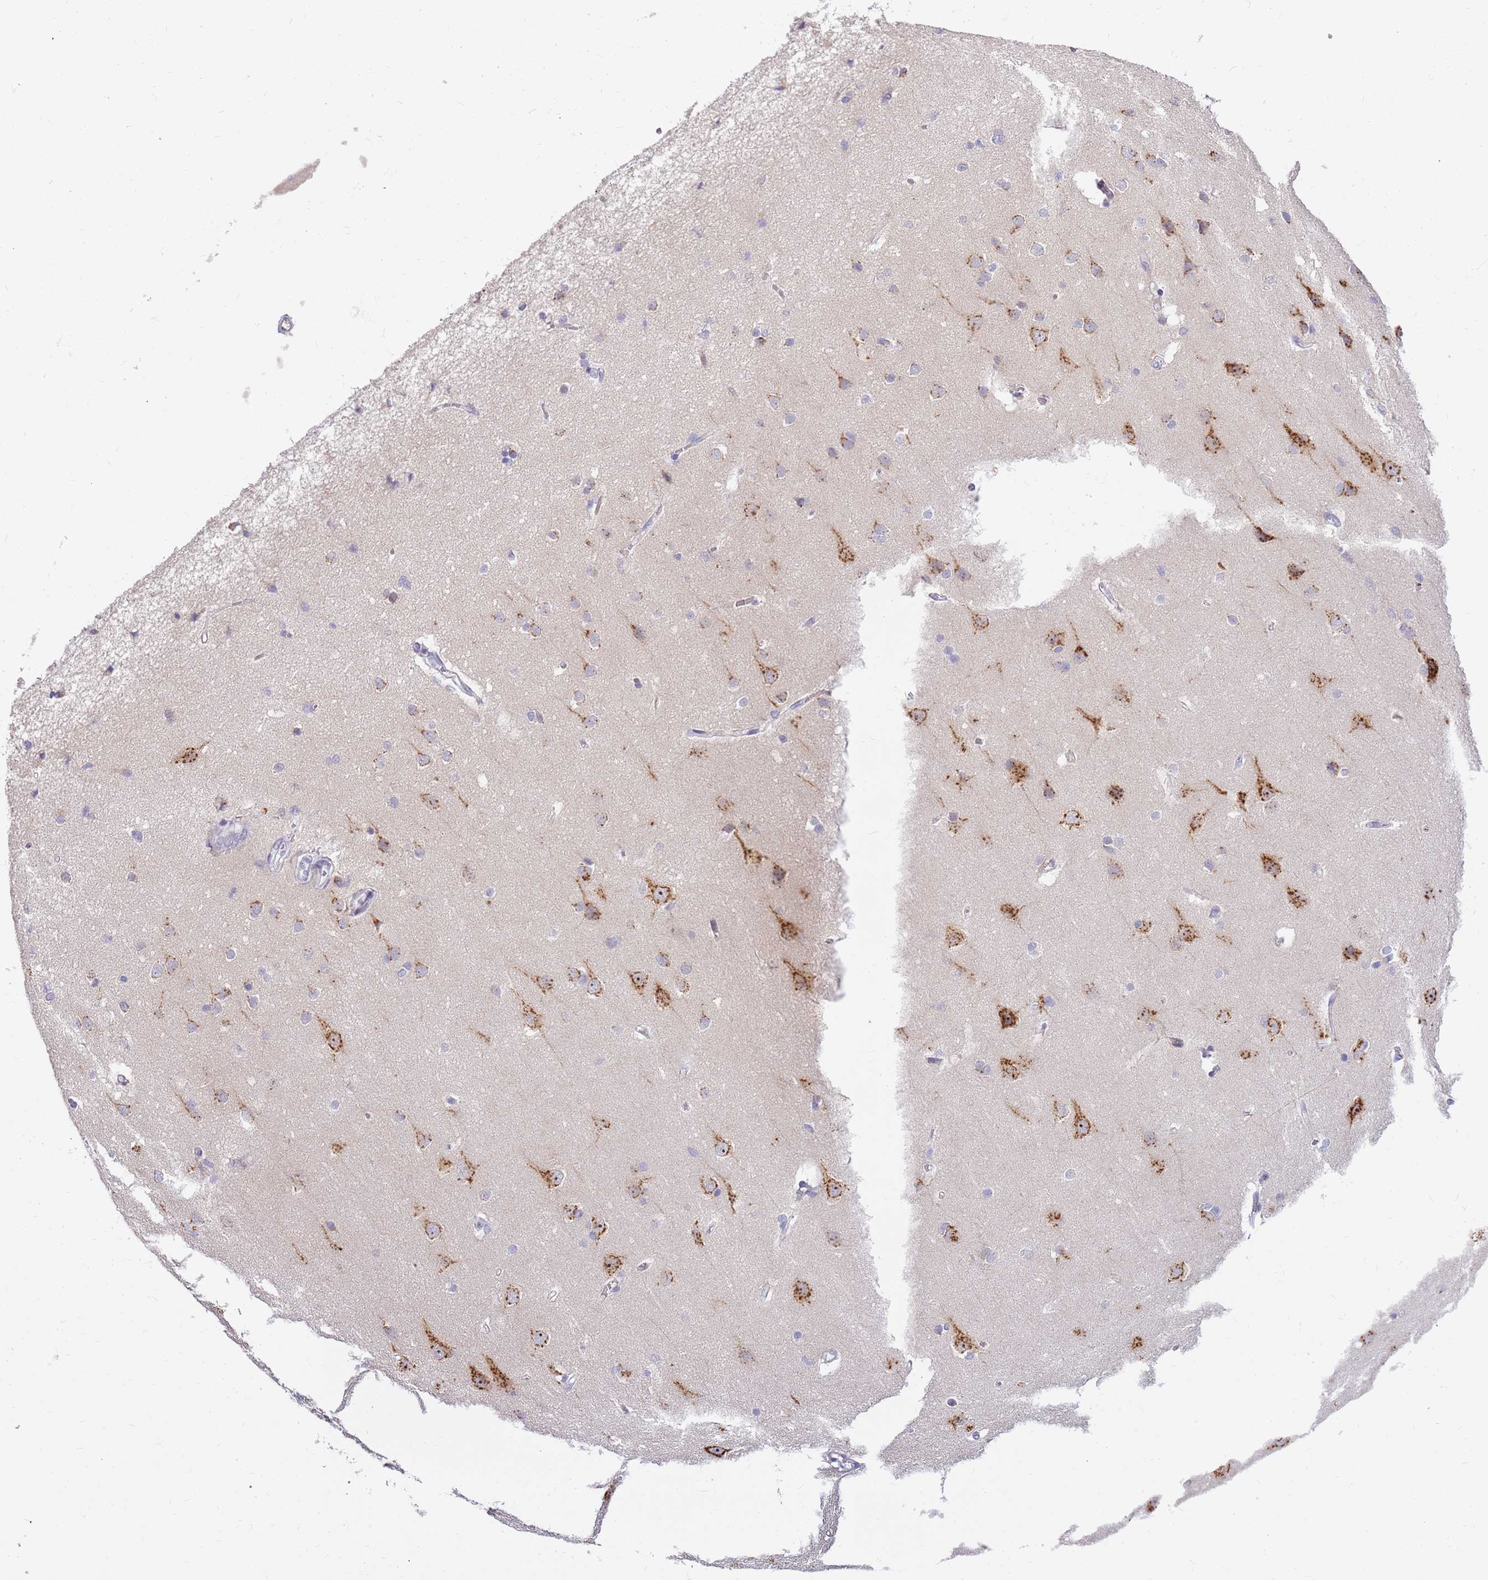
{"staining": {"intensity": "negative", "quantity": "none", "location": "none"}, "tissue": "cerebral cortex", "cell_type": "Endothelial cells", "image_type": "normal", "snomed": [{"axis": "morphology", "description": "Normal tissue, NOS"}, {"axis": "topography", "description": "Cerebral cortex"}], "caption": "An IHC histopathology image of benign cerebral cortex is shown. There is no staining in endothelial cells of cerebral cortex.", "gene": "DNAJA3", "patient": {"sex": "male", "age": 37}}